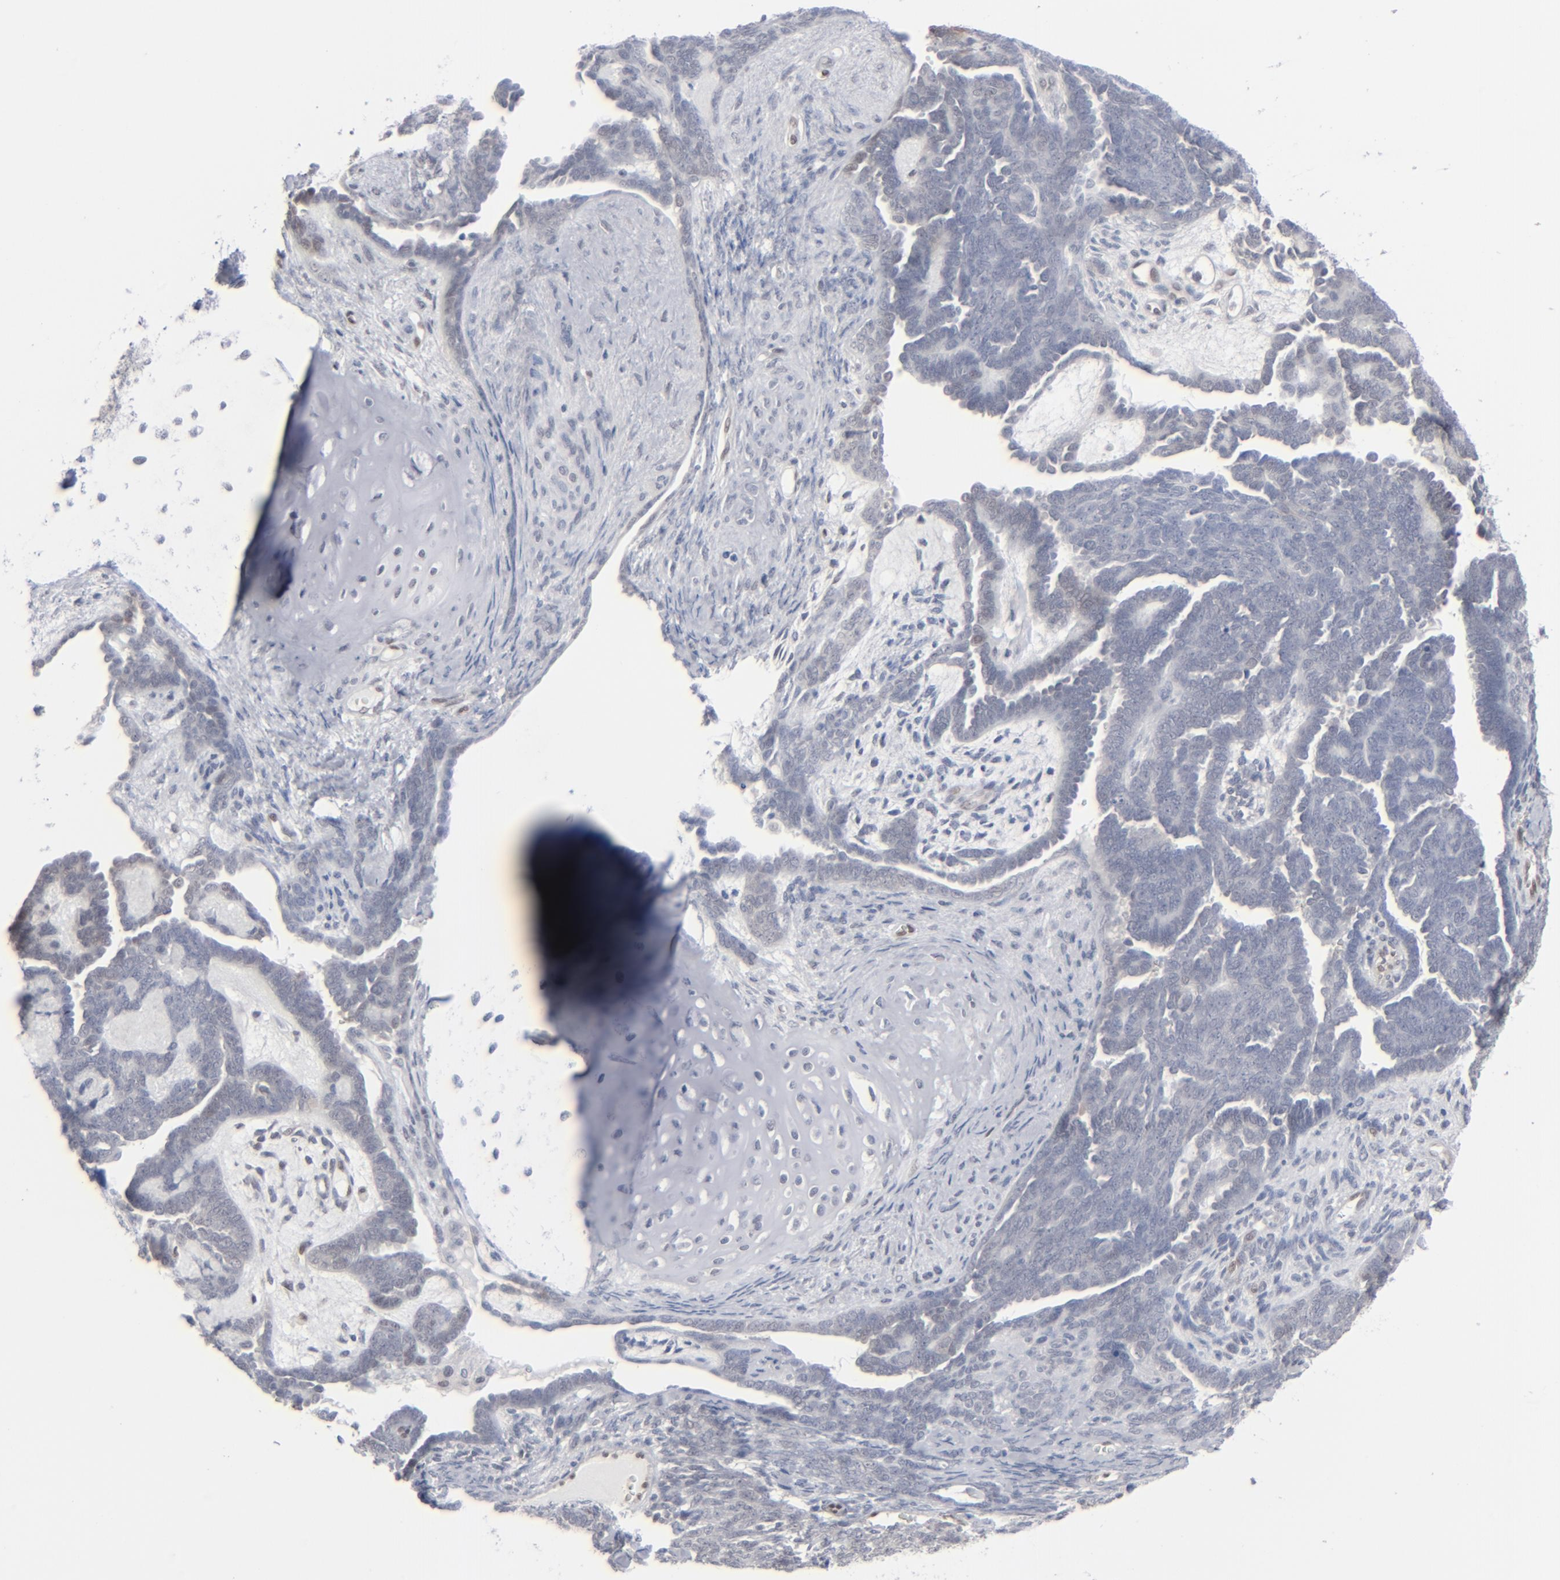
{"staining": {"intensity": "moderate", "quantity": "<25%", "location": "cytoplasmic/membranous"}, "tissue": "endometrial cancer", "cell_type": "Tumor cells", "image_type": "cancer", "snomed": [{"axis": "morphology", "description": "Neoplasm, malignant, NOS"}, {"axis": "topography", "description": "Endometrium"}], "caption": "Immunohistochemical staining of endometrial cancer (neoplasm (malignant)) shows low levels of moderate cytoplasmic/membranous positivity in approximately <25% of tumor cells.", "gene": "IRF9", "patient": {"sex": "female", "age": 74}}